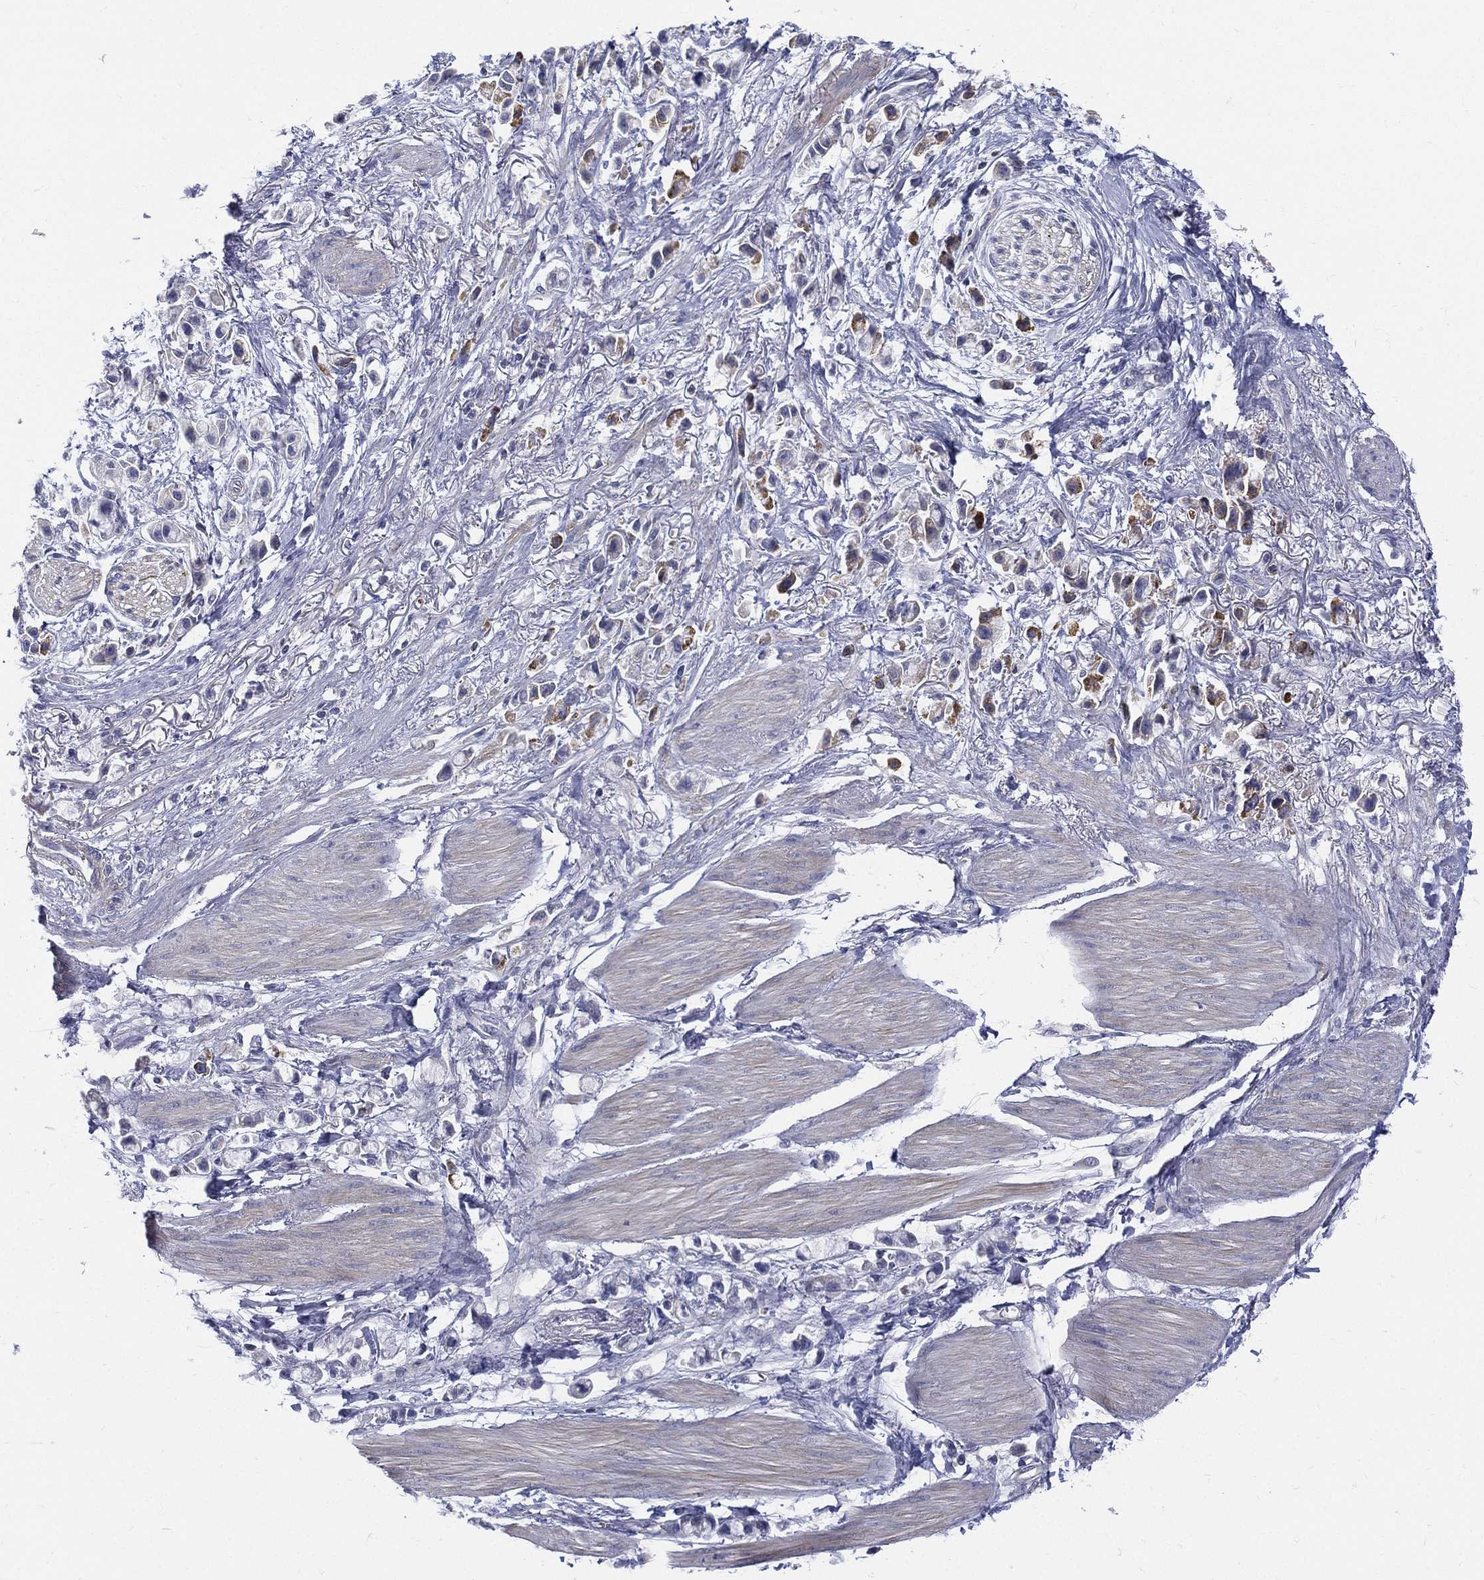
{"staining": {"intensity": "moderate", "quantity": "<25%", "location": "cytoplasmic/membranous"}, "tissue": "stomach cancer", "cell_type": "Tumor cells", "image_type": "cancer", "snomed": [{"axis": "morphology", "description": "Adenocarcinoma, NOS"}, {"axis": "topography", "description": "Stomach"}], "caption": "Immunohistochemical staining of human adenocarcinoma (stomach) displays low levels of moderate cytoplasmic/membranous protein staining in about <25% of tumor cells.", "gene": "ETNPPL", "patient": {"sex": "female", "age": 81}}